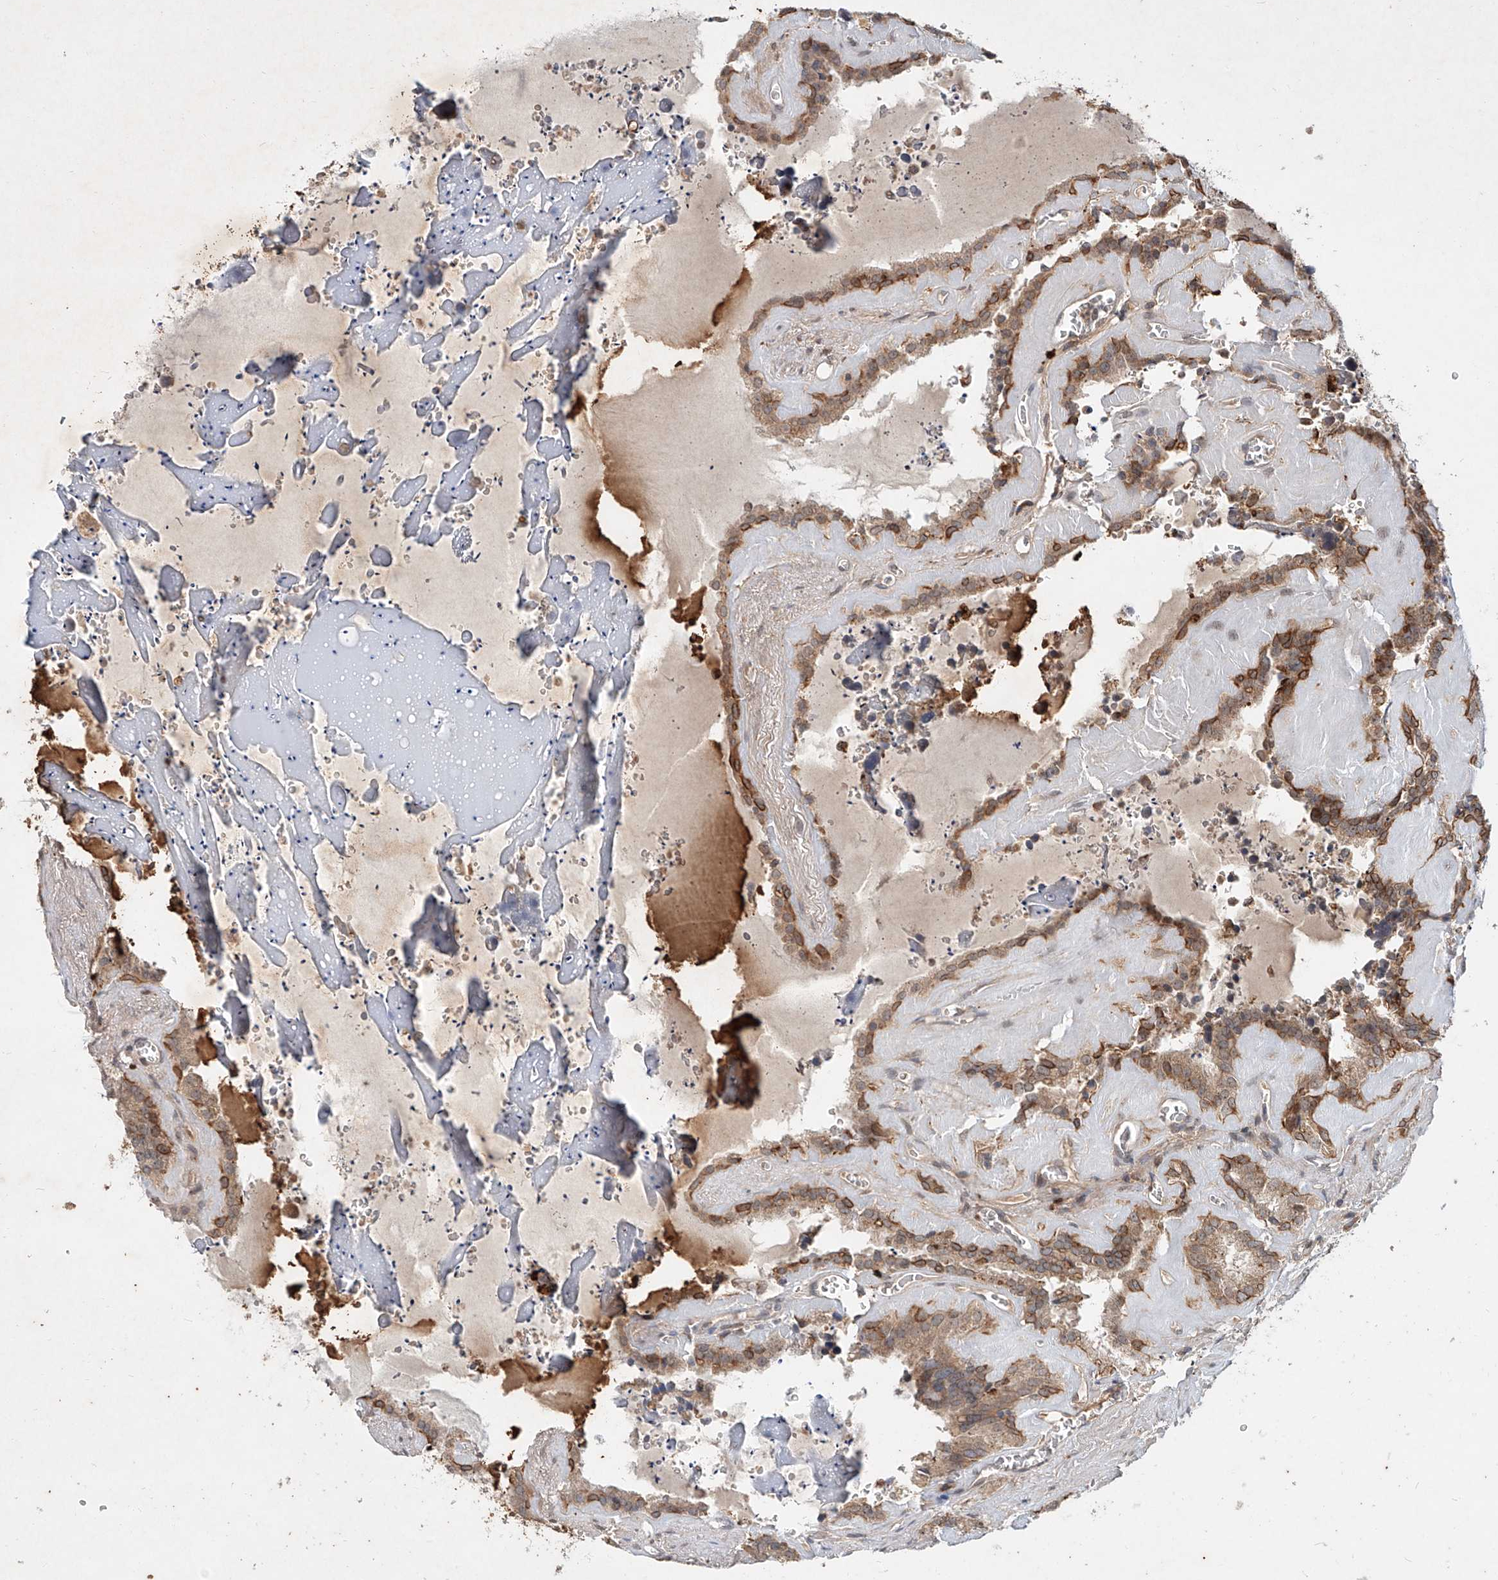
{"staining": {"intensity": "moderate", "quantity": ">75%", "location": "cytoplasmic/membranous"}, "tissue": "seminal vesicle", "cell_type": "Glandular cells", "image_type": "normal", "snomed": [{"axis": "morphology", "description": "Normal tissue, NOS"}, {"axis": "topography", "description": "Prostate"}, {"axis": "topography", "description": "Seminal veicle"}], "caption": "An immunohistochemistry (IHC) histopathology image of benign tissue is shown. Protein staining in brown labels moderate cytoplasmic/membranous positivity in seminal vesicle within glandular cells.", "gene": "IER5", "patient": {"sex": "male", "age": 59}}